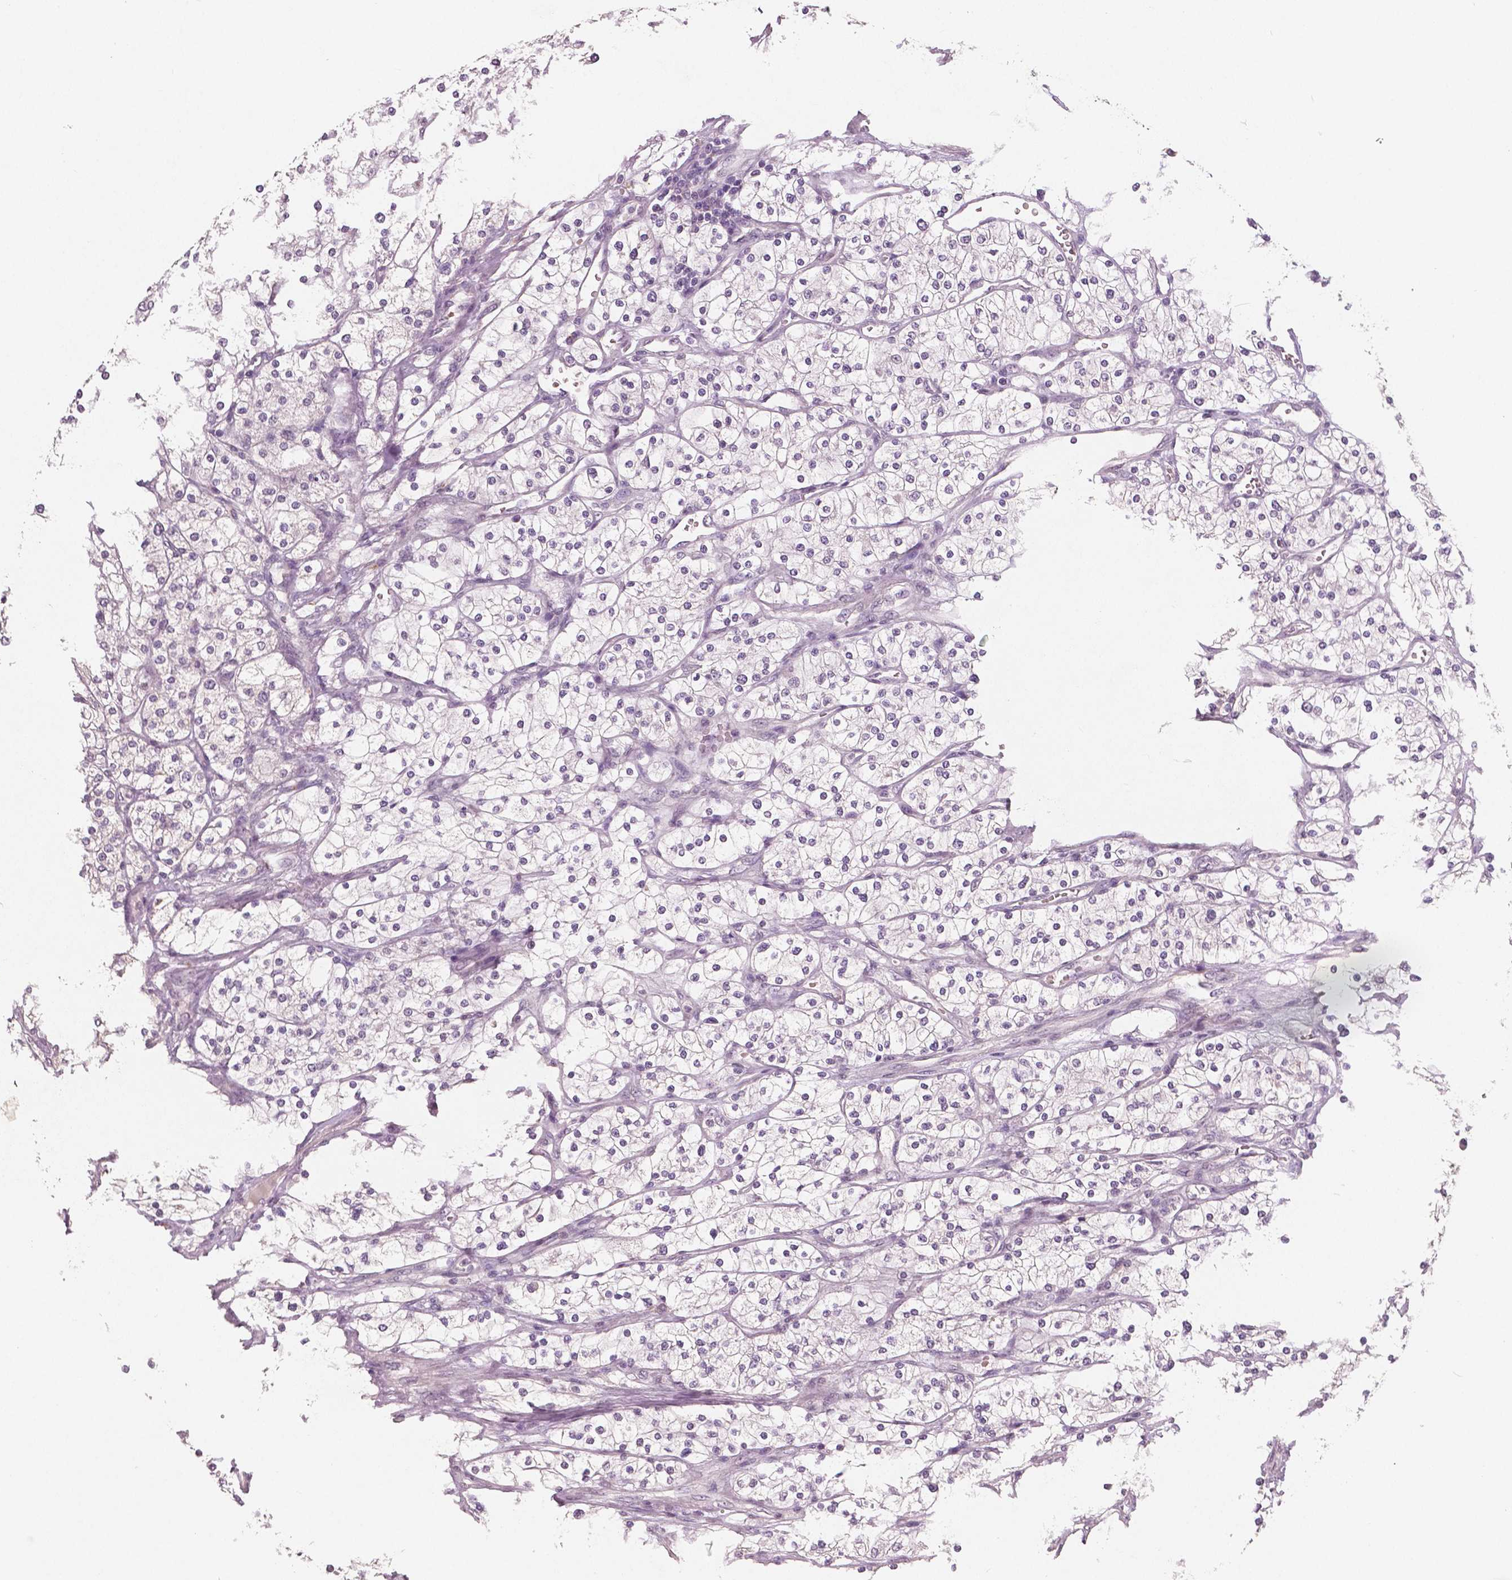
{"staining": {"intensity": "negative", "quantity": "none", "location": "none"}, "tissue": "renal cancer", "cell_type": "Tumor cells", "image_type": "cancer", "snomed": [{"axis": "morphology", "description": "Adenocarcinoma, NOS"}, {"axis": "topography", "description": "Kidney"}], "caption": "Immunohistochemical staining of human renal cancer (adenocarcinoma) exhibits no significant positivity in tumor cells.", "gene": "RNASE7", "patient": {"sex": "male", "age": 80}}